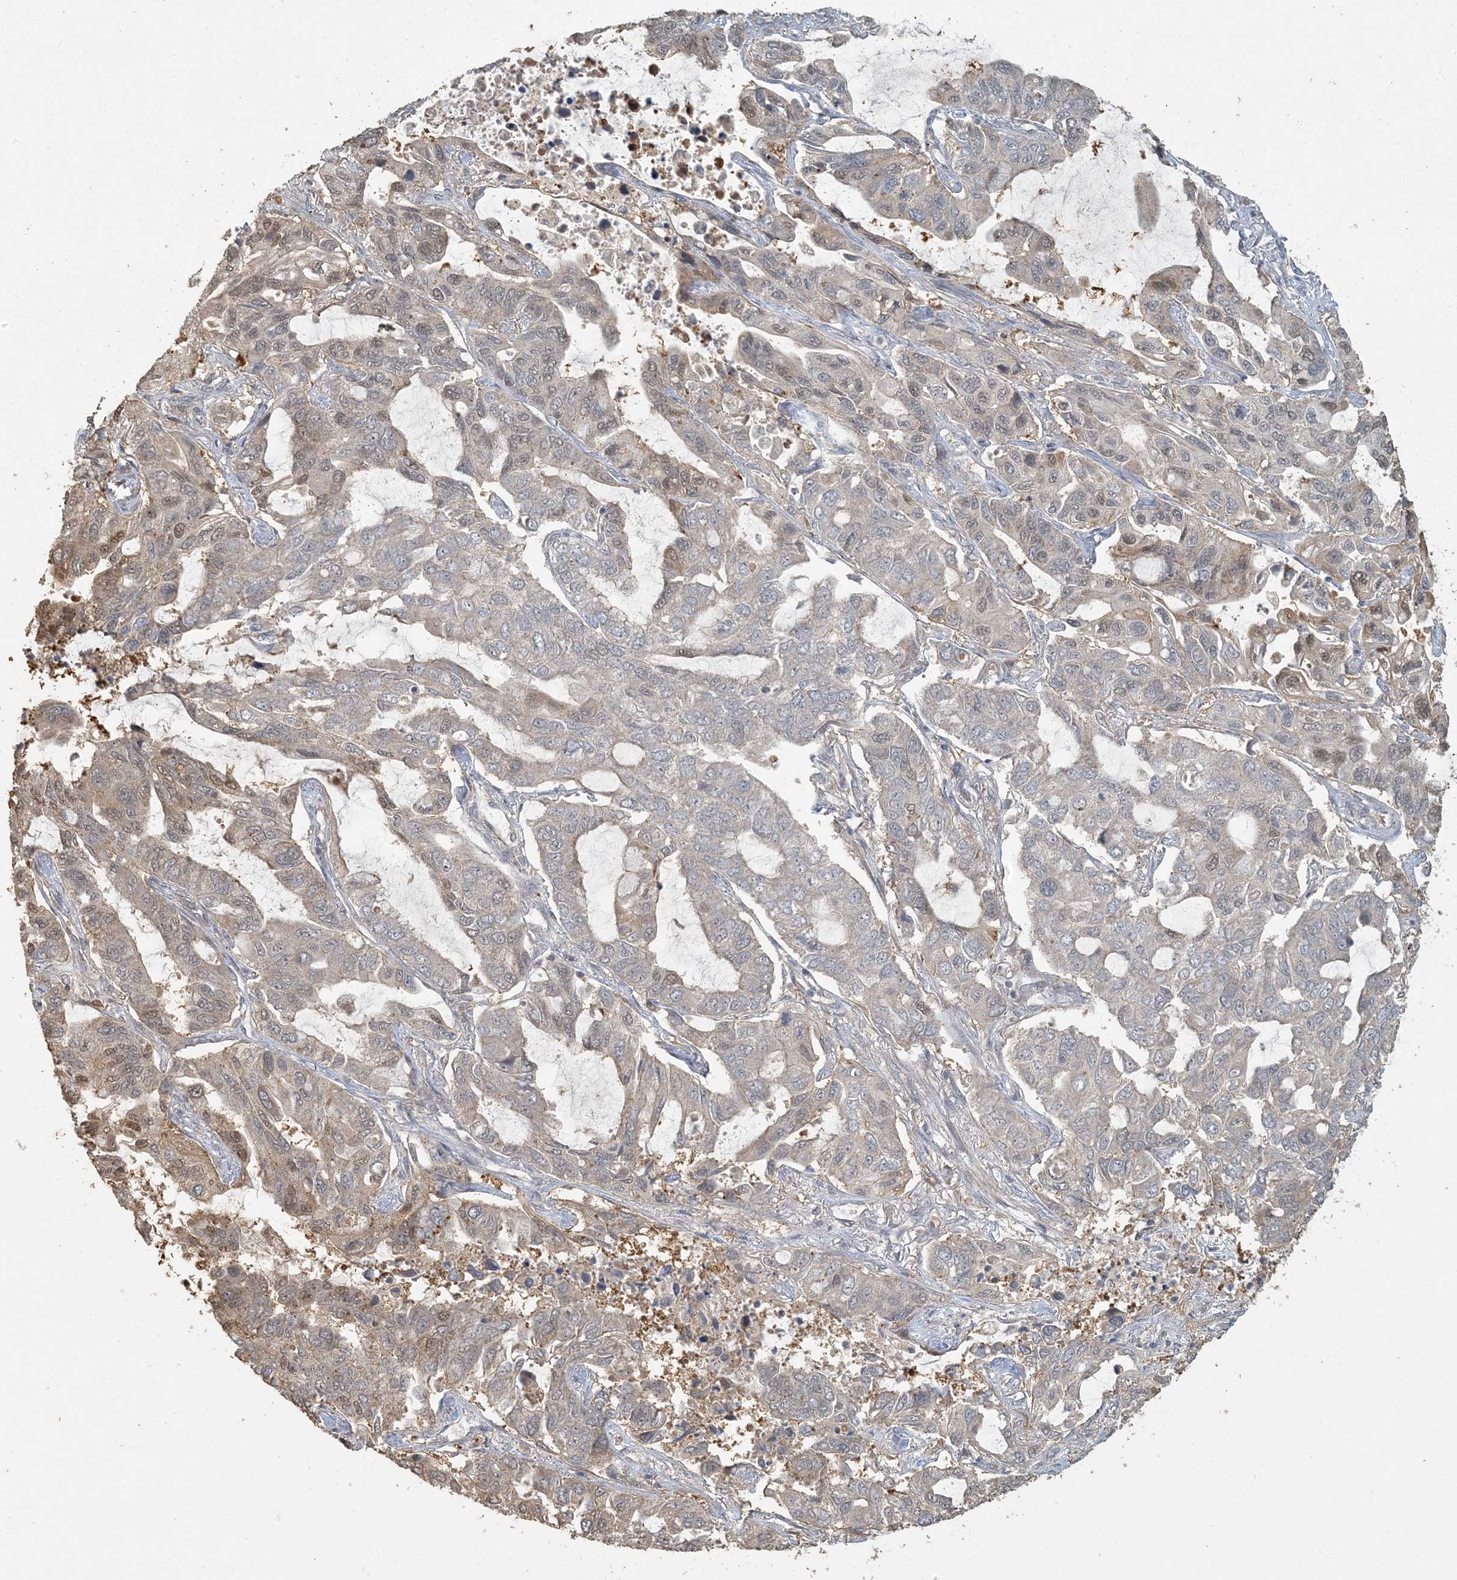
{"staining": {"intensity": "weak", "quantity": "<25%", "location": "cytoplasmic/membranous"}, "tissue": "lung cancer", "cell_type": "Tumor cells", "image_type": "cancer", "snomed": [{"axis": "morphology", "description": "Adenocarcinoma, NOS"}, {"axis": "topography", "description": "Lung"}], "caption": "DAB immunohistochemical staining of lung cancer (adenocarcinoma) shows no significant staining in tumor cells.", "gene": "AK9", "patient": {"sex": "male", "age": 64}}